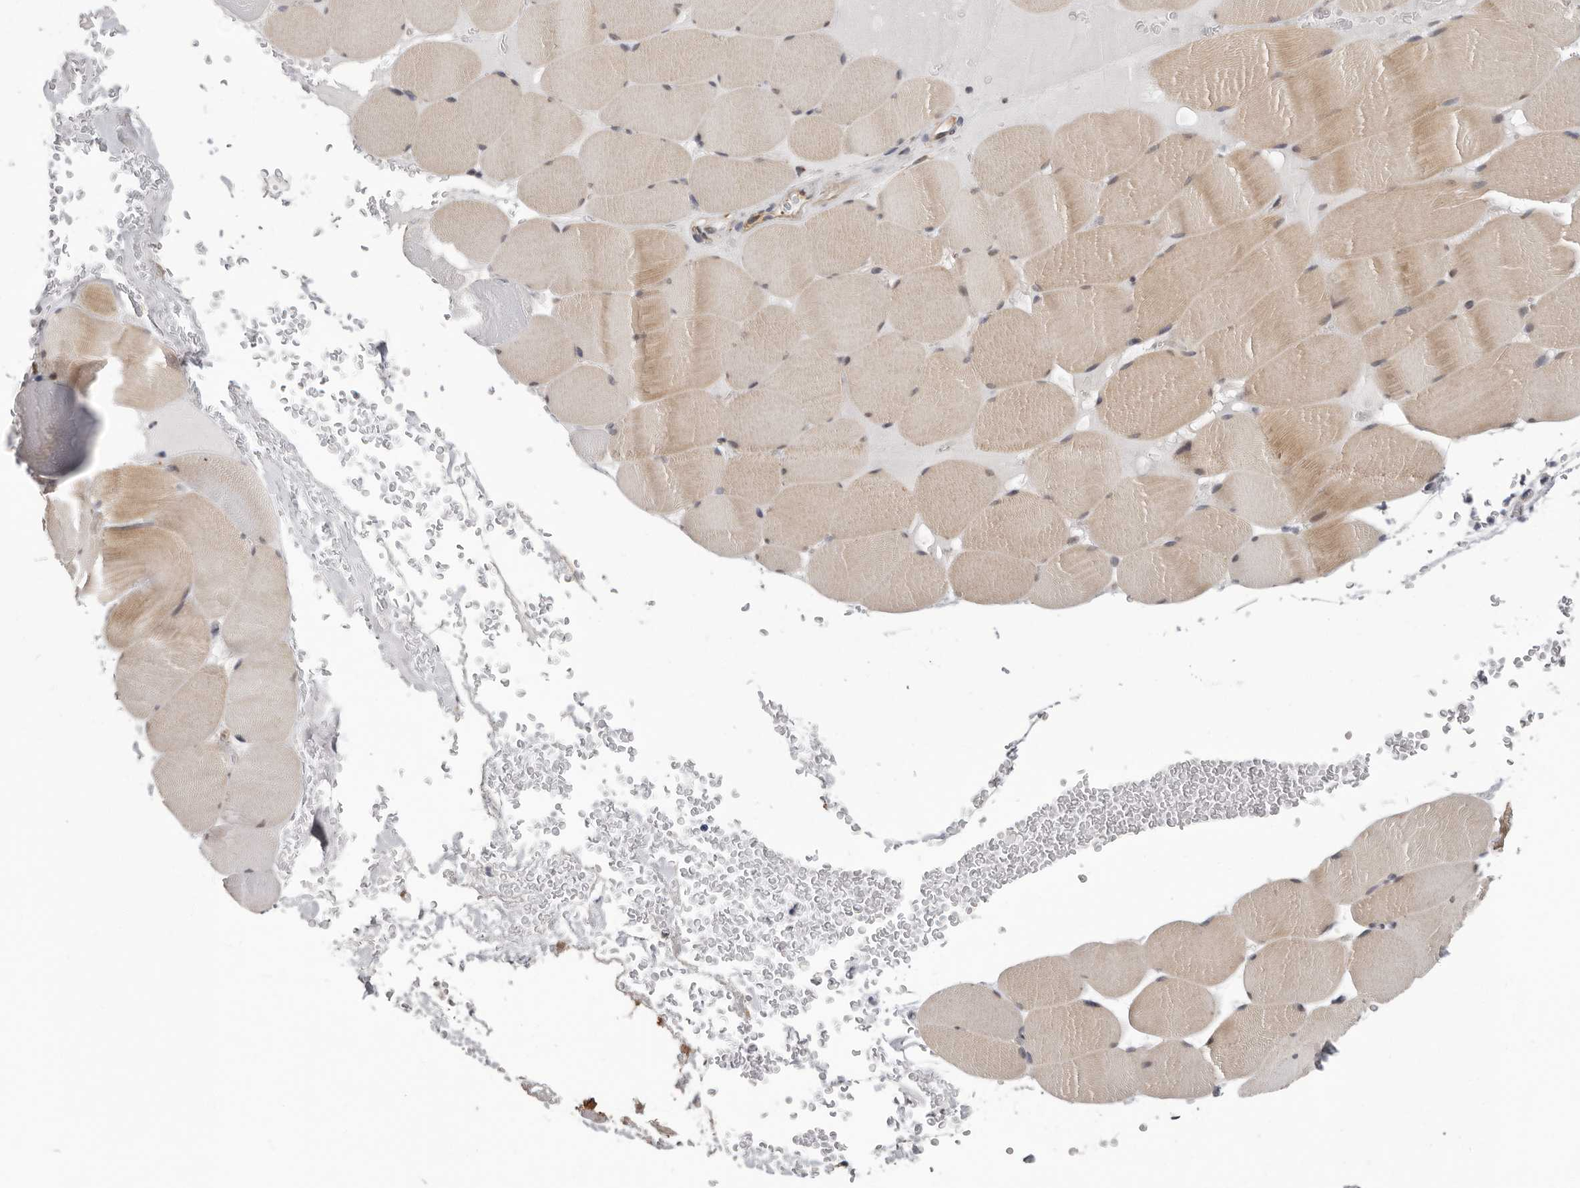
{"staining": {"intensity": "moderate", "quantity": "25%-75%", "location": "cytoplasmic/membranous"}, "tissue": "skeletal muscle", "cell_type": "Myocytes", "image_type": "normal", "snomed": [{"axis": "morphology", "description": "Normal tissue, NOS"}, {"axis": "topography", "description": "Skeletal muscle"}], "caption": "Protein staining shows moderate cytoplasmic/membranous expression in approximately 25%-75% of myocytes in normal skeletal muscle.", "gene": "RALGPS2", "patient": {"sex": "male", "age": 62}}